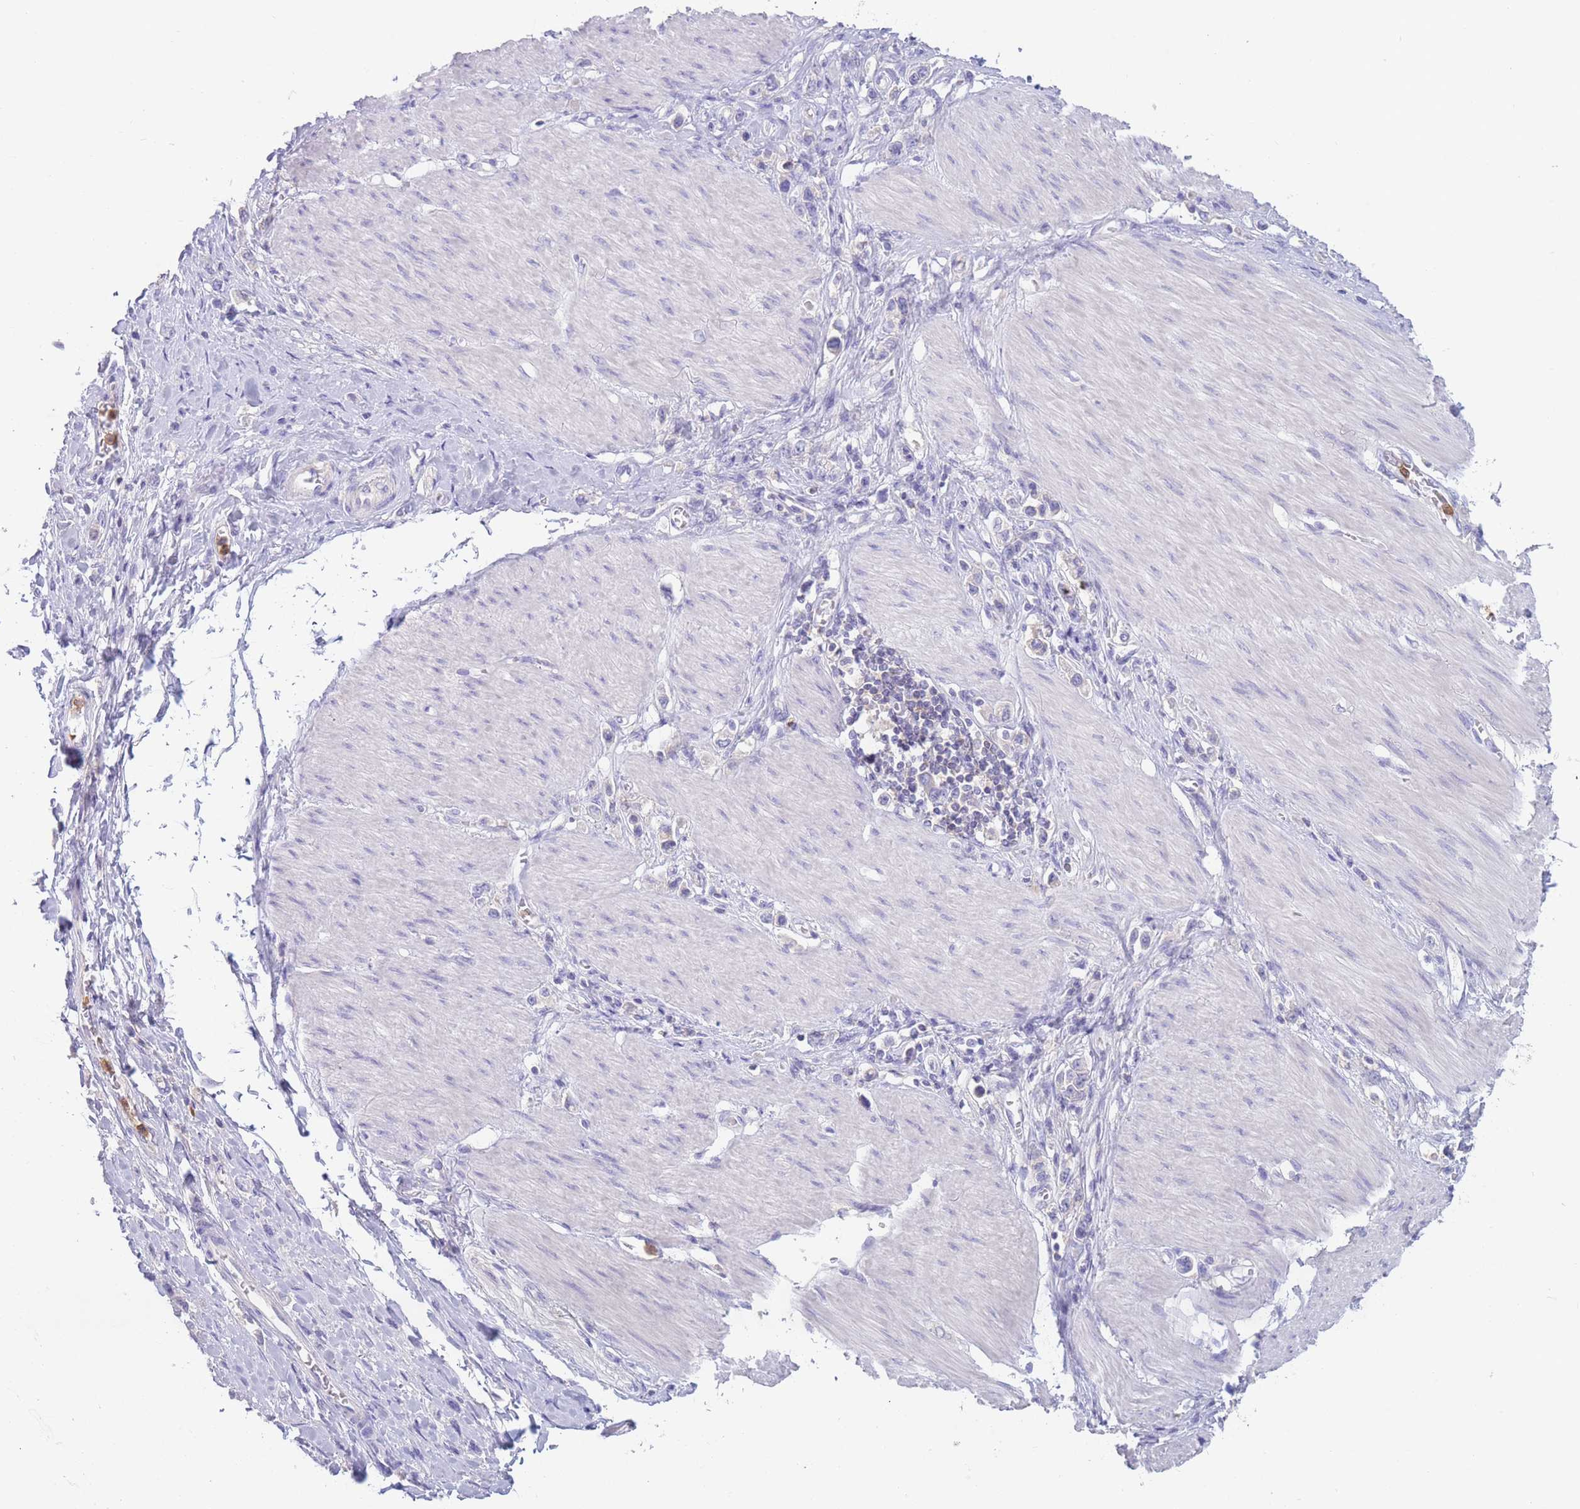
{"staining": {"intensity": "negative", "quantity": "none", "location": "none"}, "tissue": "stomach cancer", "cell_type": "Tumor cells", "image_type": "cancer", "snomed": [{"axis": "morphology", "description": "Adenocarcinoma, NOS"}, {"axis": "topography", "description": "Stomach"}], "caption": "An immunohistochemistry image of stomach cancer (adenocarcinoma) is shown. There is no staining in tumor cells of stomach cancer (adenocarcinoma). Nuclei are stained in blue.", "gene": "ST3GAL4", "patient": {"sex": "female", "age": 65}}